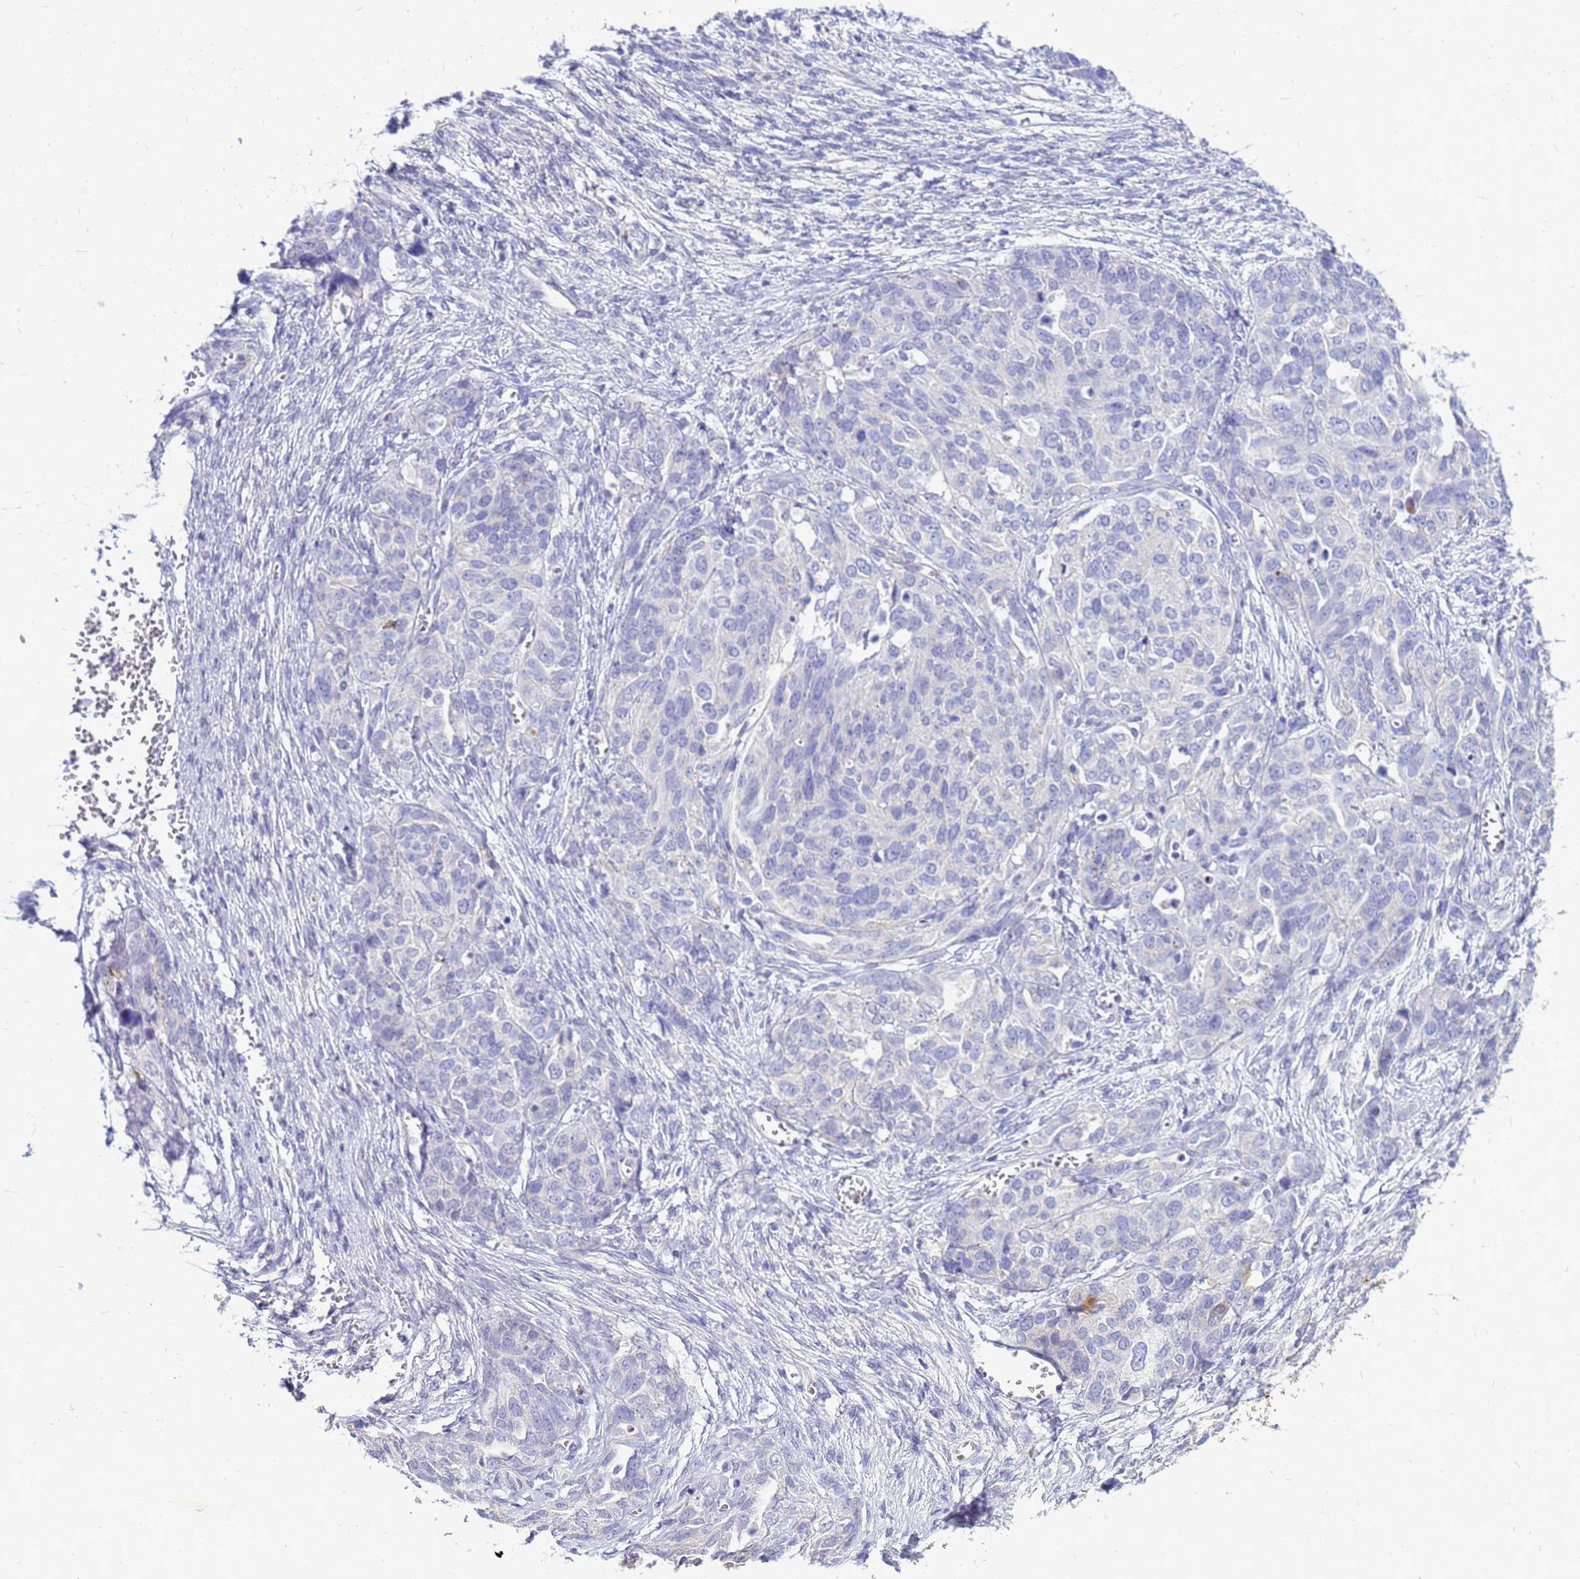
{"staining": {"intensity": "negative", "quantity": "none", "location": "none"}, "tissue": "ovarian cancer", "cell_type": "Tumor cells", "image_type": "cancer", "snomed": [{"axis": "morphology", "description": "Cystadenocarcinoma, serous, NOS"}, {"axis": "topography", "description": "Ovary"}], "caption": "Immunohistochemistry micrograph of human ovarian serous cystadenocarcinoma stained for a protein (brown), which demonstrates no expression in tumor cells.", "gene": "AKR1C1", "patient": {"sex": "female", "age": 44}}